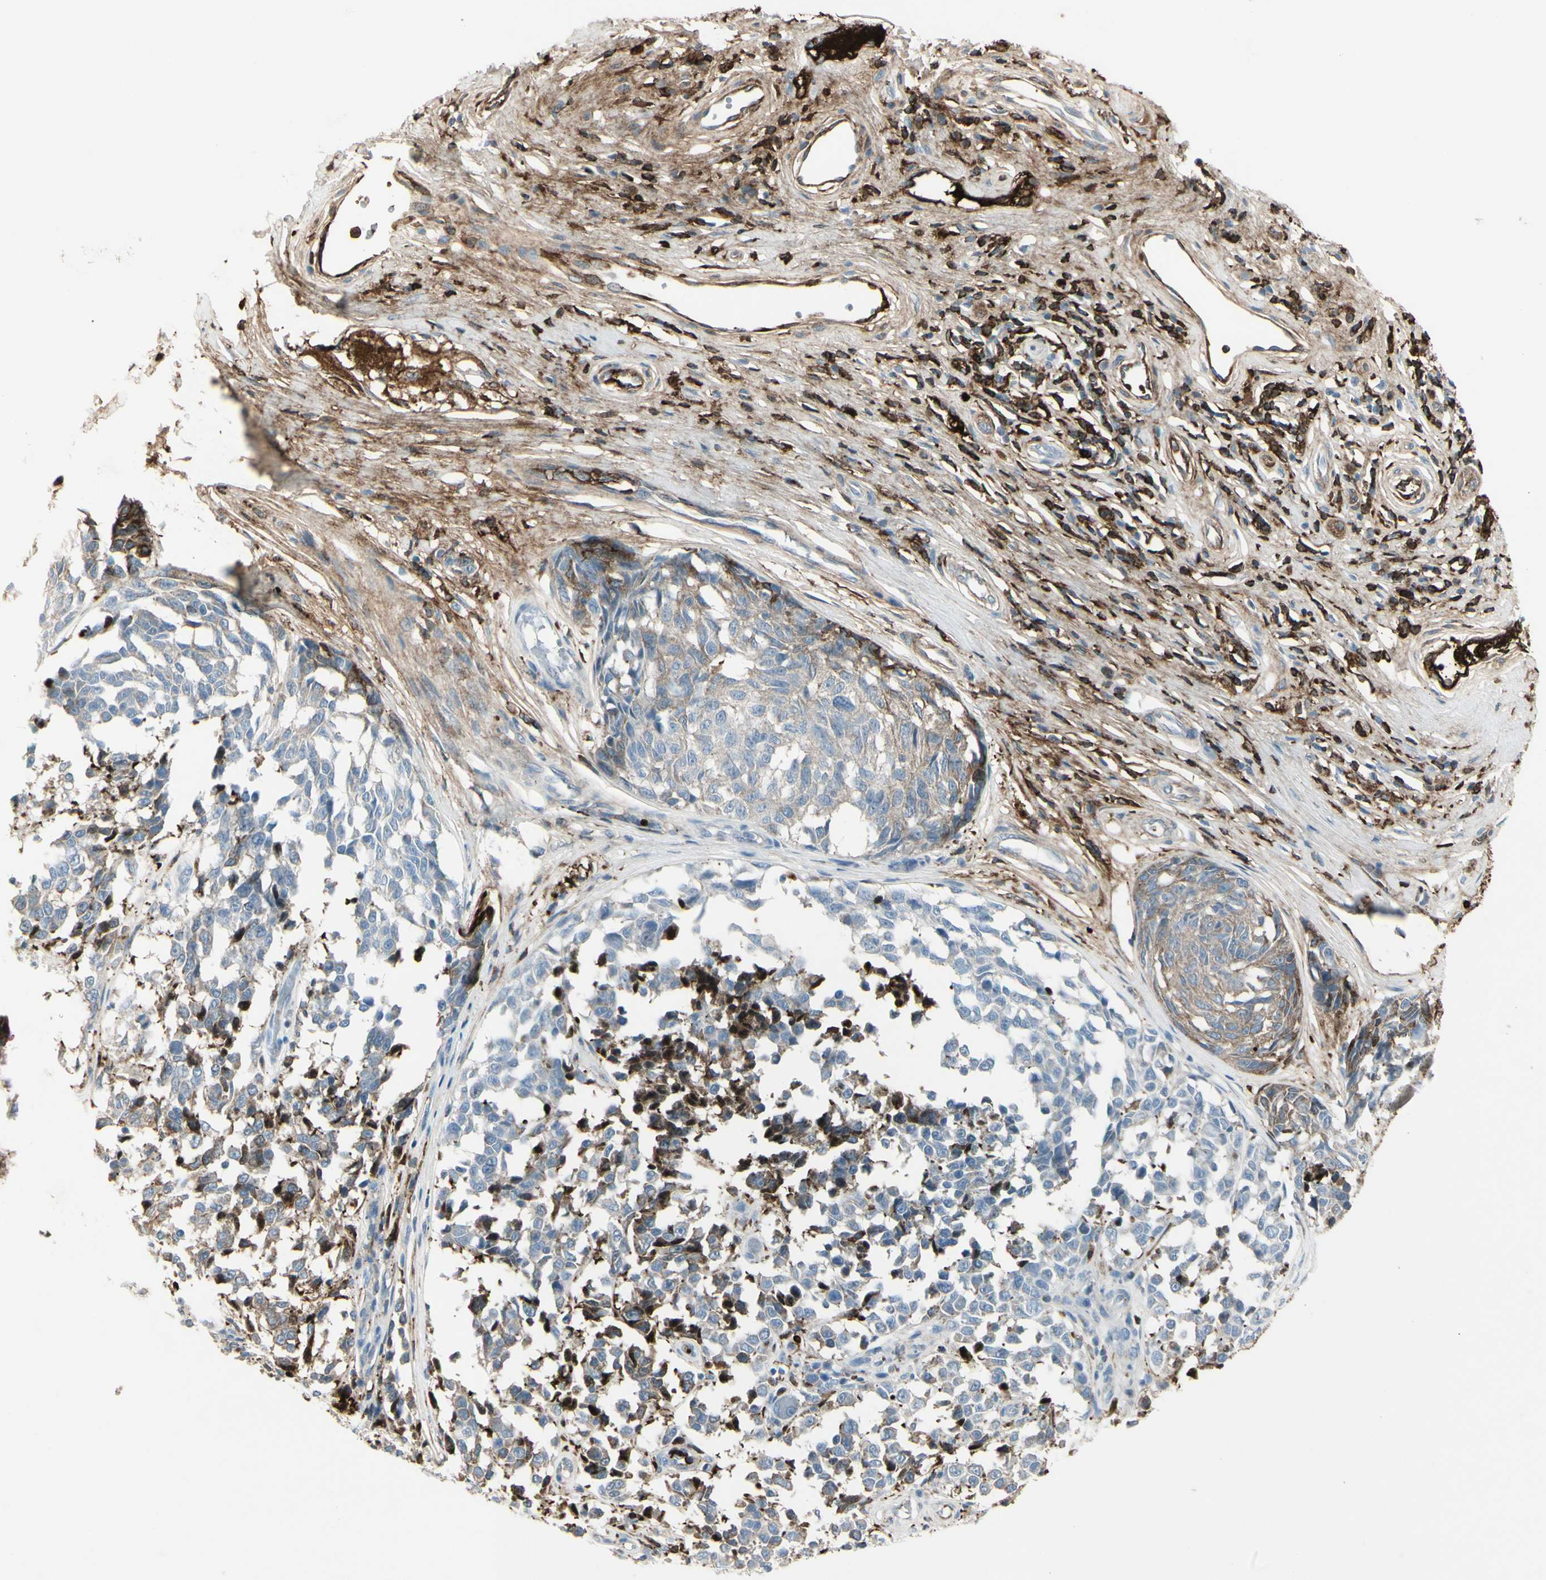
{"staining": {"intensity": "moderate", "quantity": "25%-75%", "location": "cytoplasmic/membranous"}, "tissue": "melanoma", "cell_type": "Tumor cells", "image_type": "cancer", "snomed": [{"axis": "morphology", "description": "Malignant melanoma, NOS"}, {"axis": "topography", "description": "Skin"}], "caption": "There is medium levels of moderate cytoplasmic/membranous expression in tumor cells of melanoma, as demonstrated by immunohistochemical staining (brown color).", "gene": "IGHG1", "patient": {"sex": "female", "age": 64}}